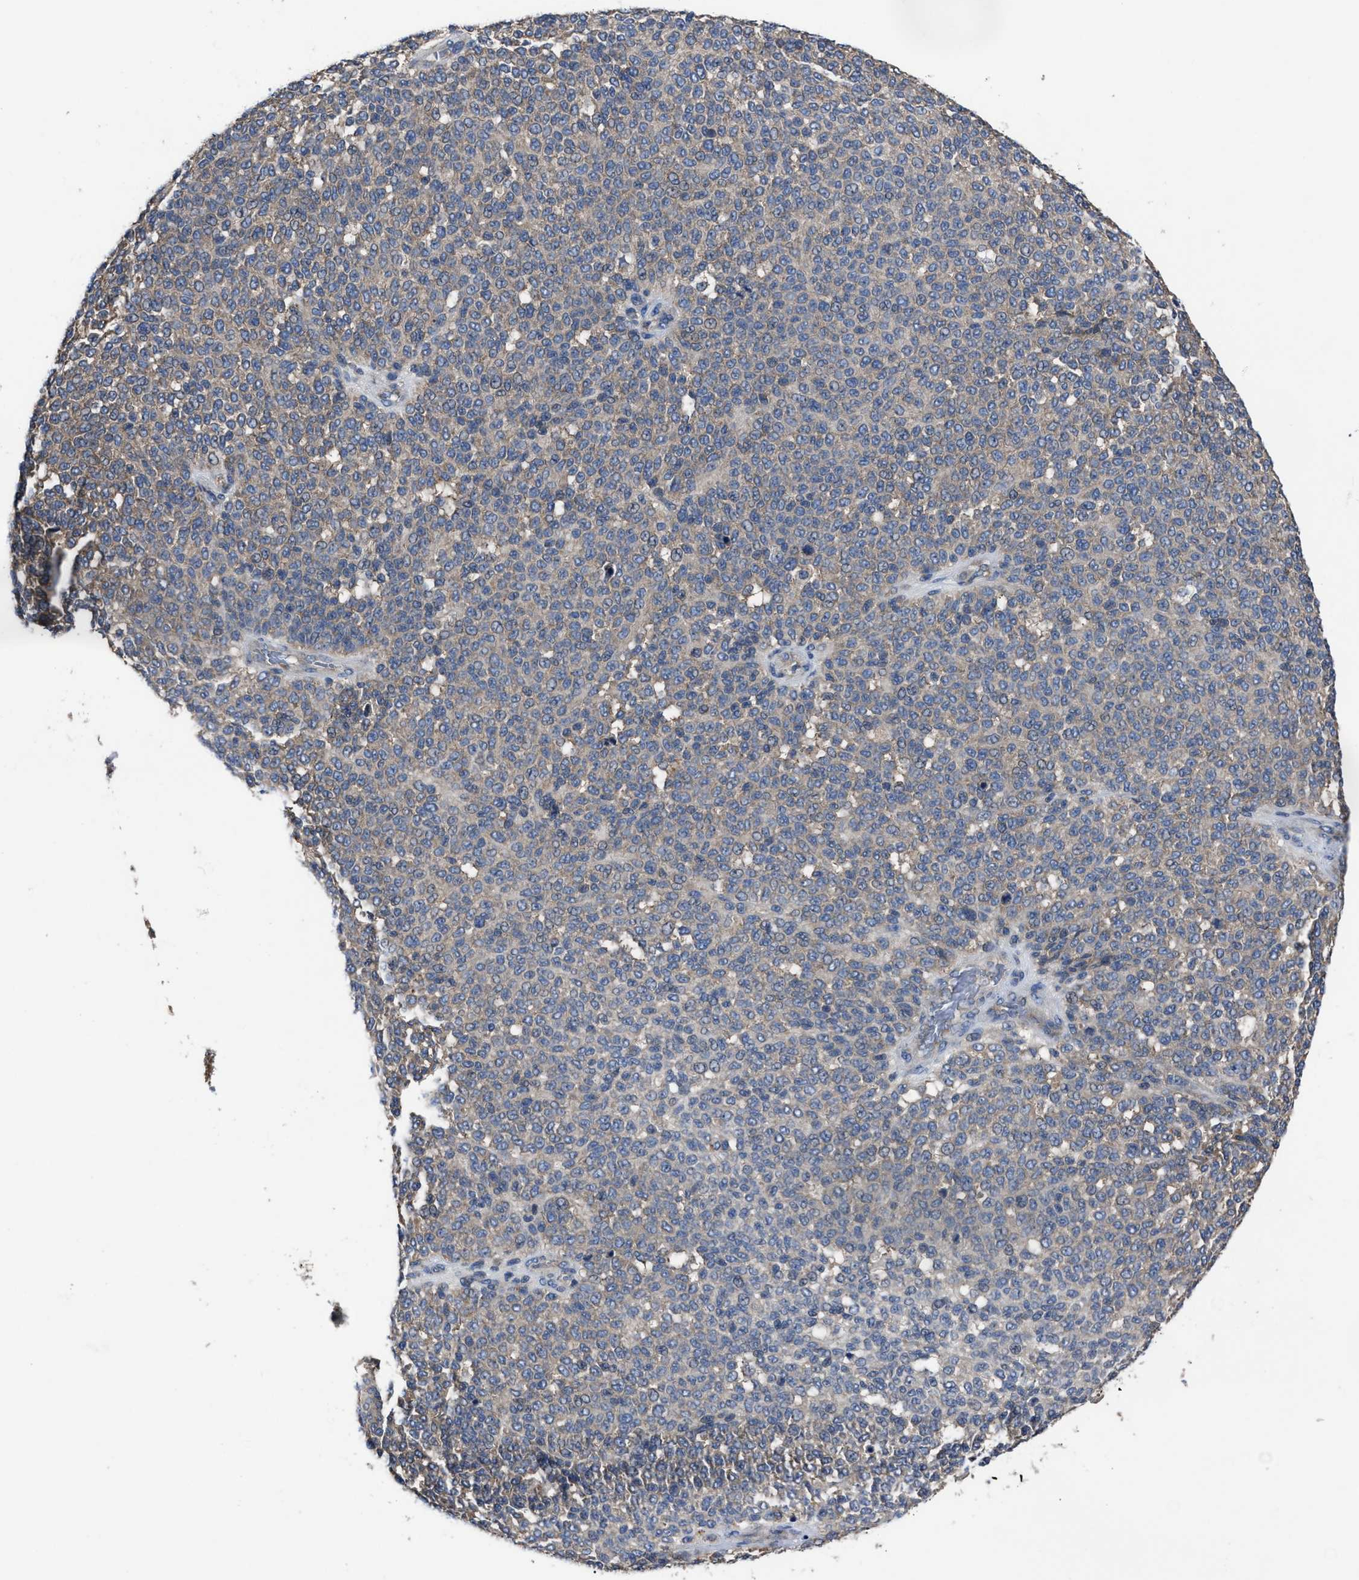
{"staining": {"intensity": "moderate", "quantity": "<25%", "location": "cytoplasmic/membranous"}, "tissue": "melanoma", "cell_type": "Tumor cells", "image_type": "cancer", "snomed": [{"axis": "morphology", "description": "Malignant melanoma, NOS"}, {"axis": "topography", "description": "Skin"}], "caption": "Tumor cells display moderate cytoplasmic/membranous staining in approximately <25% of cells in malignant melanoma.", "gene": "UPF1", "patient": {"sex": "male", "age": 59}}